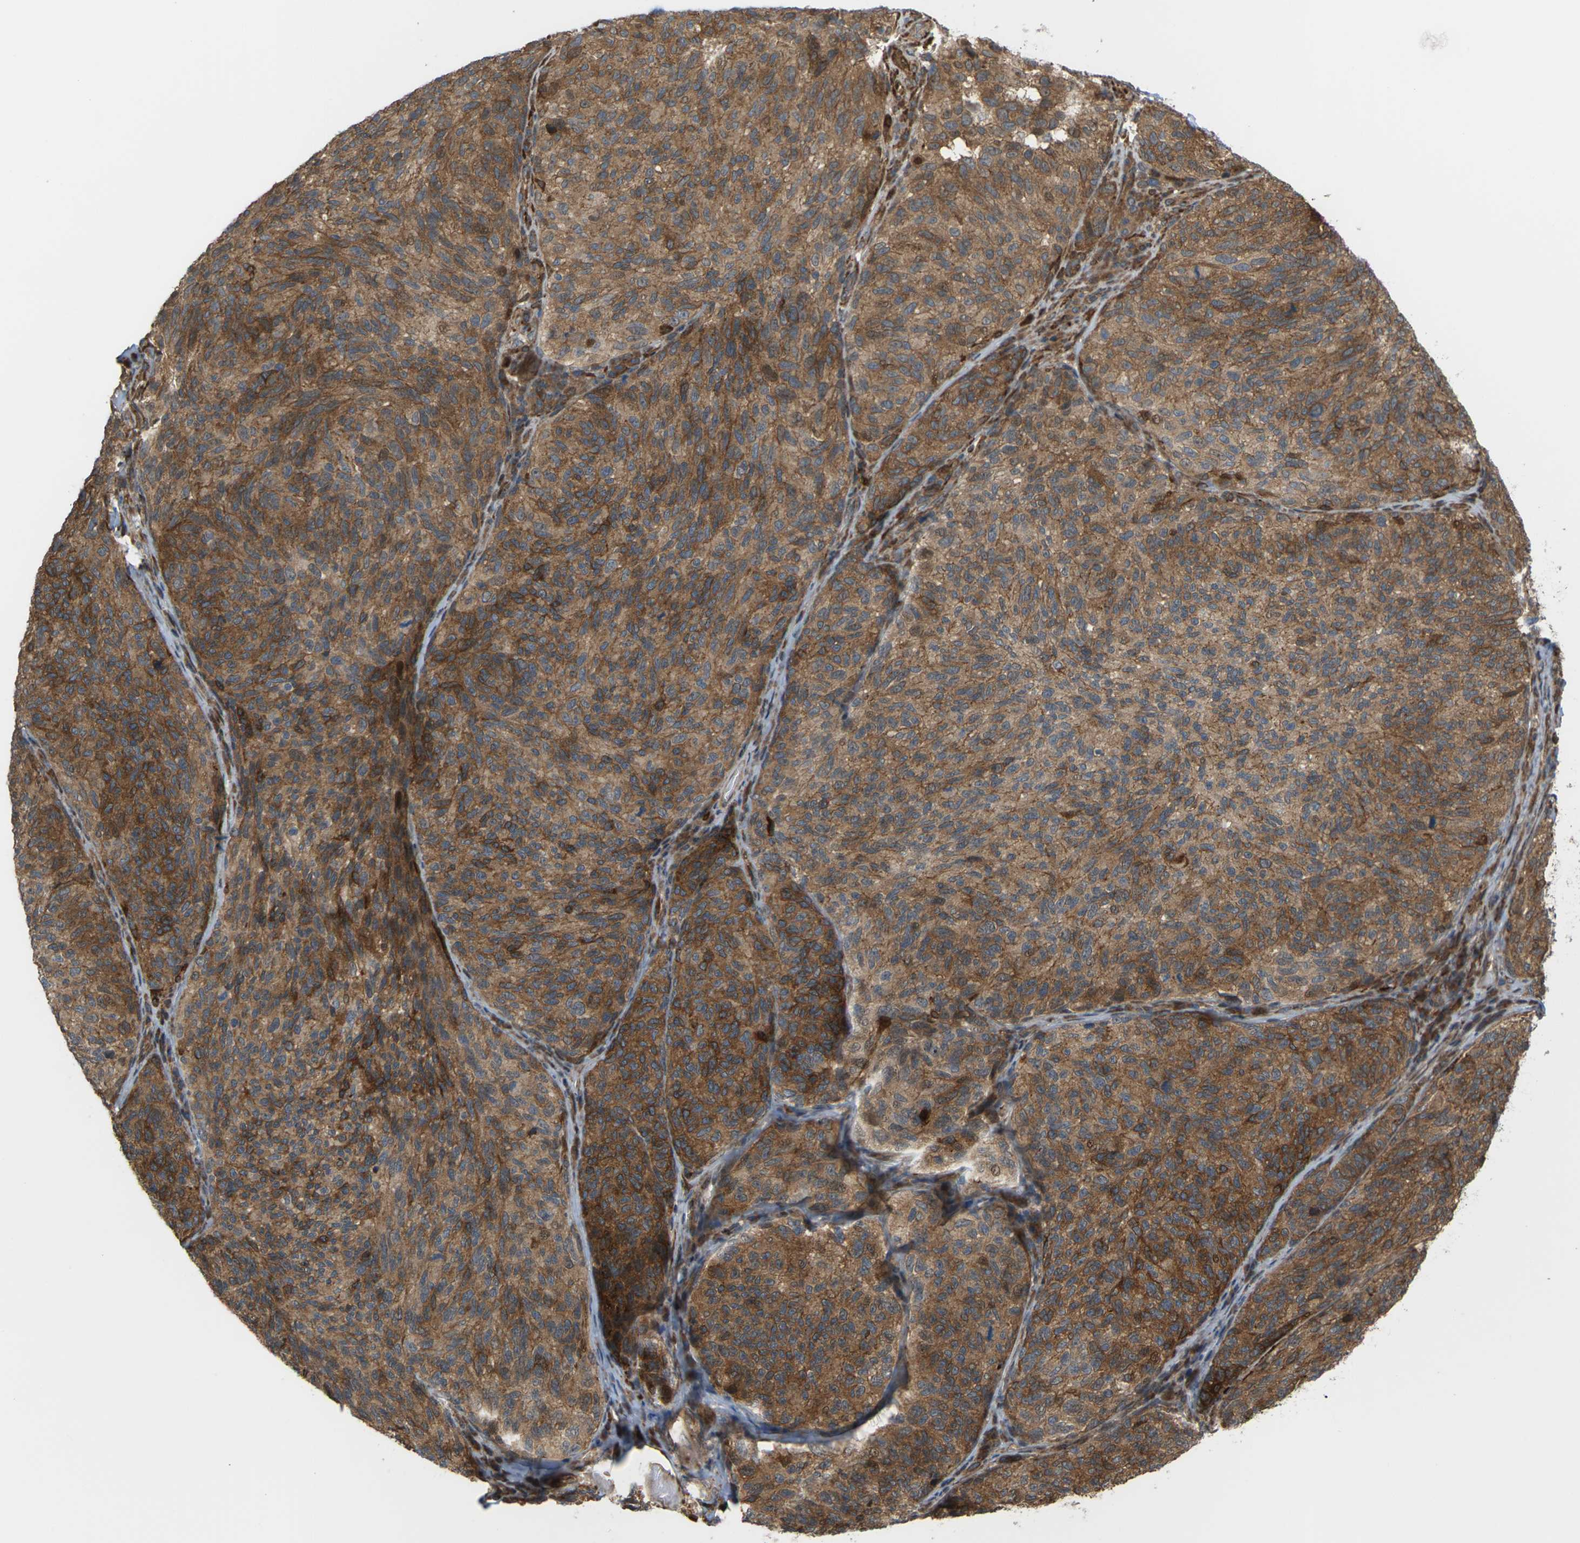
{"staining": {"intensity": "moderate", "quantity": ">75%", "location": "cytoplasmic/membranous"}, "tissue": "melanoma", "cell_type": "Tumor cells", "image_type": "cancer", "snomed": [{"axis": "morphology", "description": "Malignant melanoma, NOS"}, {"axis": "topography", "description": "Skin"}], "caption": "Protein expression analysis of melanoma exhibits moderate cytoplasmic/membranous positivity in about >75% of tumor cells.", "gene": "ROBO1", "patient": {"sex": "female", "age": 73}}